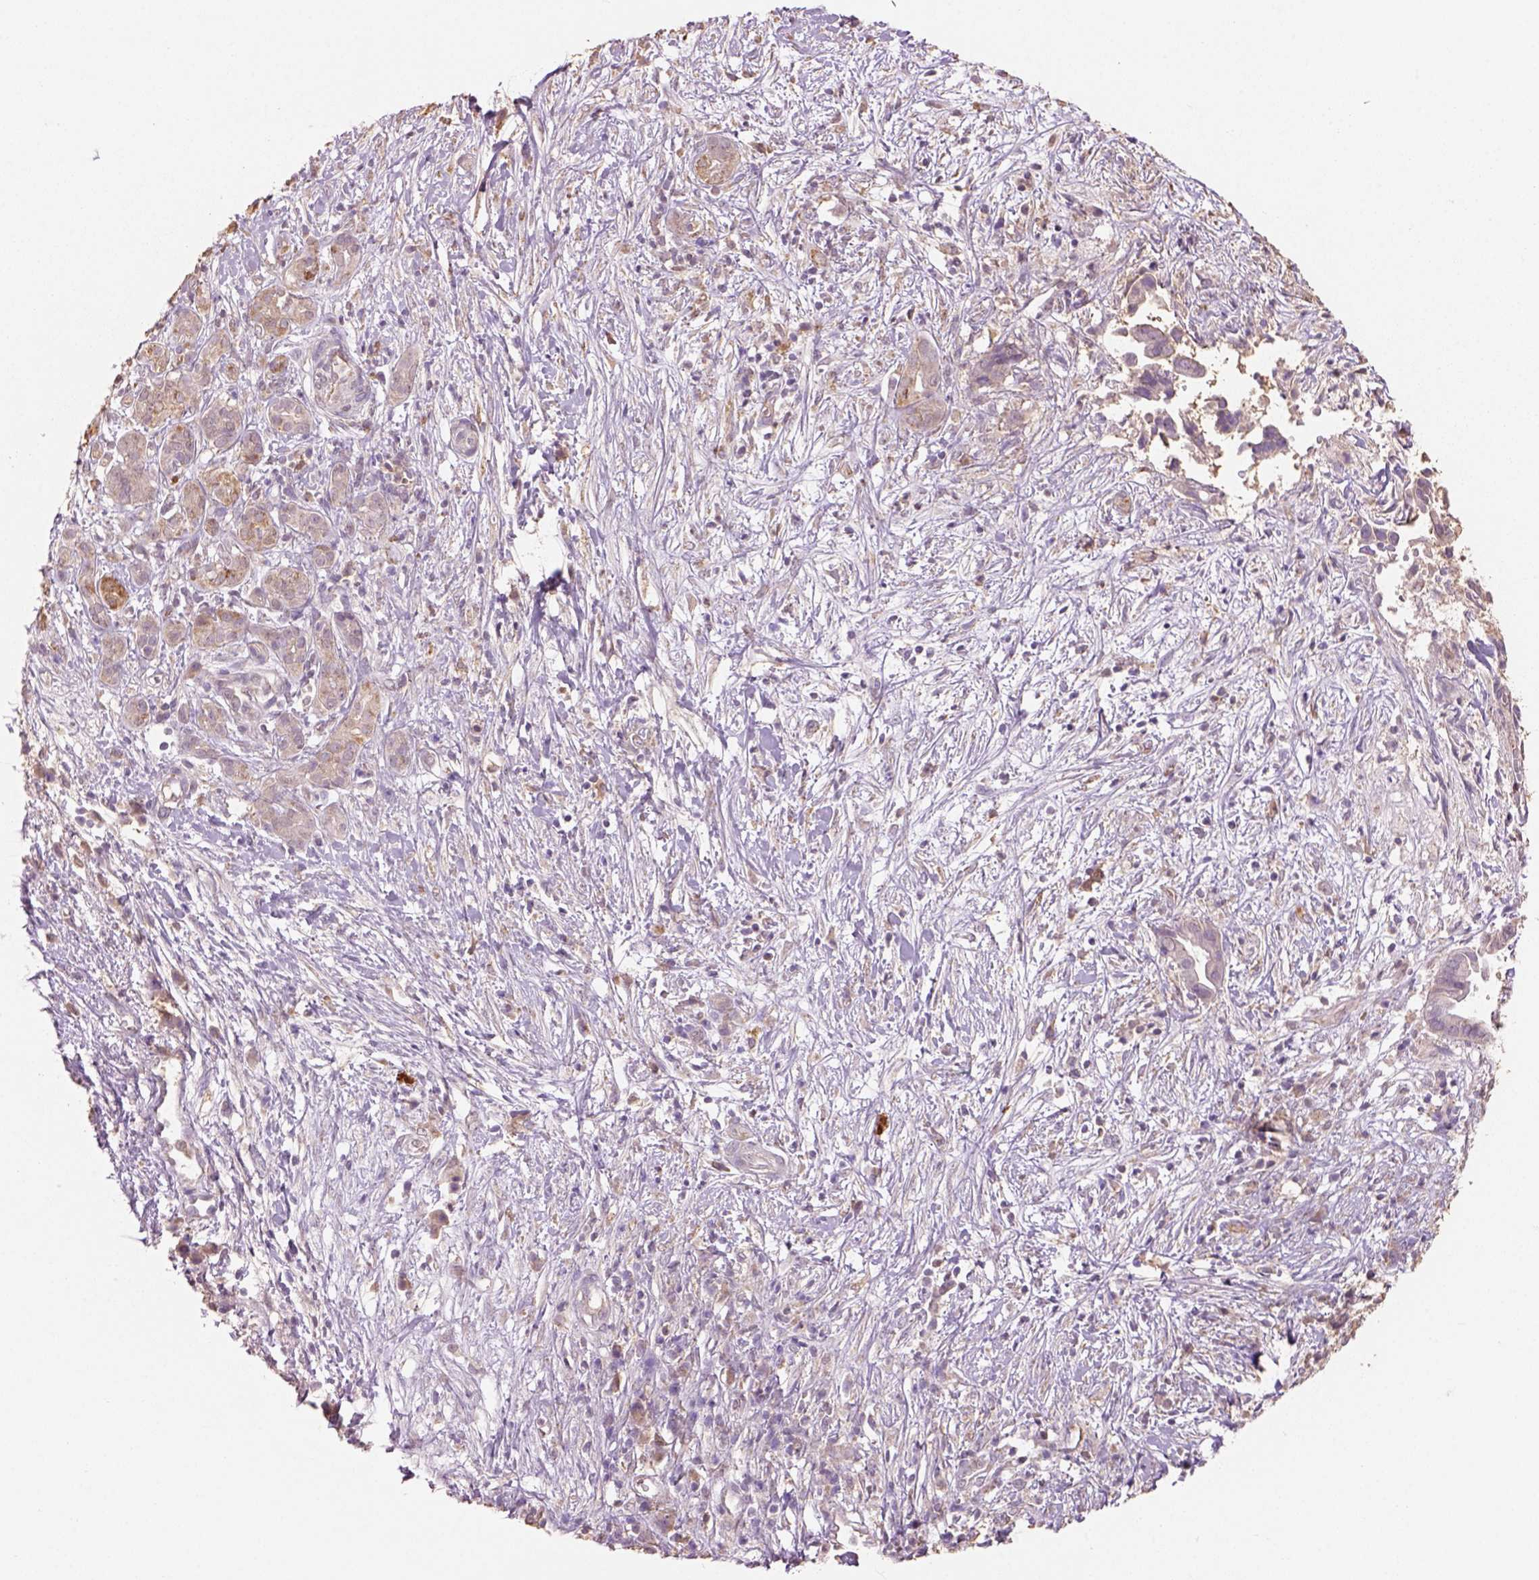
{"staining": {"intensity": "negative", "quantity": "none", "location": "none"}, "tissue": "pancreatic cancer", "cell_type": "Tumor cells", "image_type": "cancer", "snomed": [{"axis": "morphology", "description": "Adenocarcinoma, NOS"}, {"axis": "topography", "description": "Pancreas"}], "caption": "Adenocarcinoma (pancreatic) stained for a protein using immunohistochemistry reveals no expression tumor cells.", "gene": "AP2B1", "patient": {"sex": "male", "age": 61}}